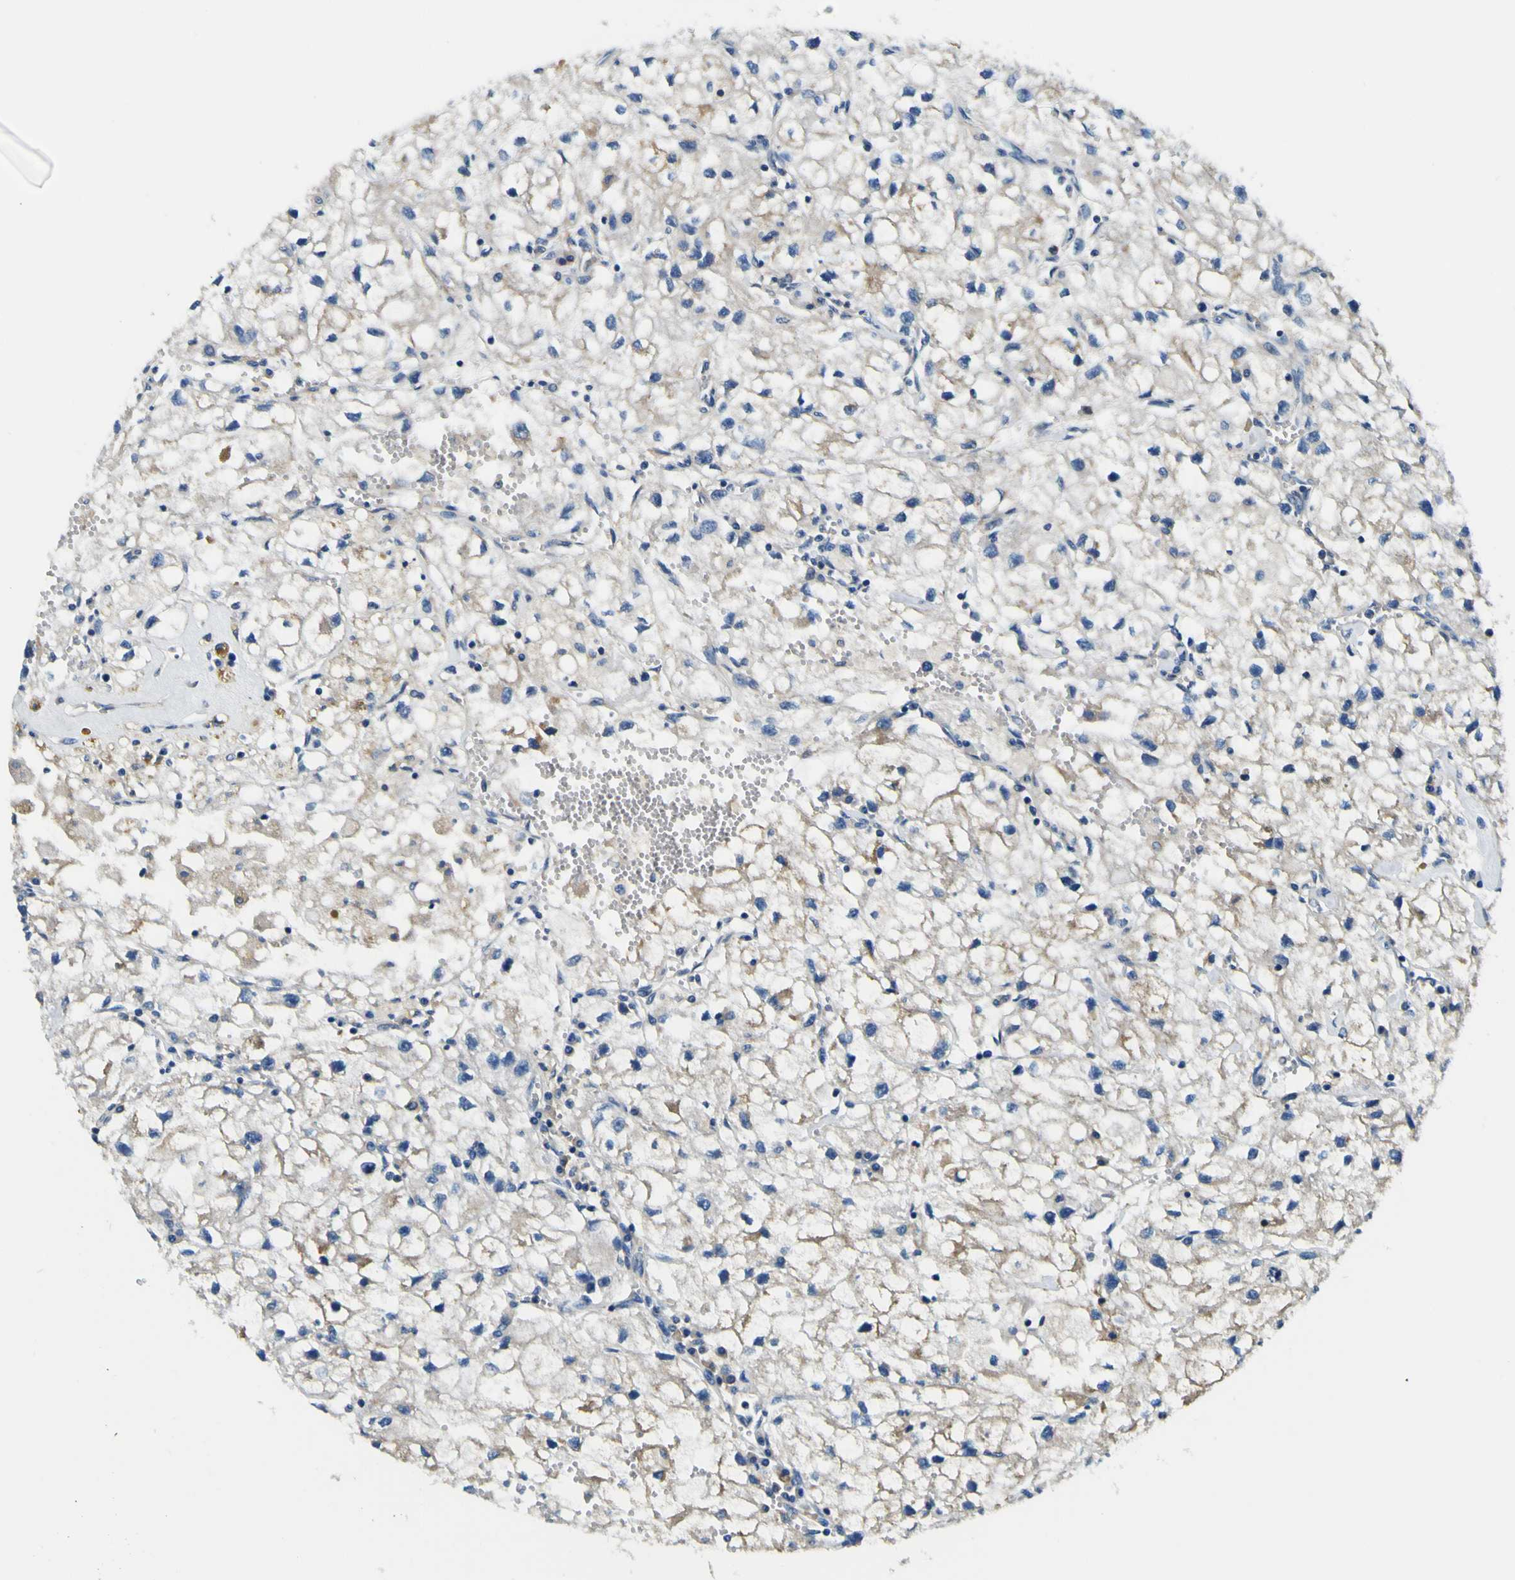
{"staining": {"intensity": "moderate", "quantity": "<25%", "location": "cytoplasmic/membranous"}, "tissue": "renal cancer", "cell_type": "Tumor cells", "image_type": "cancer", "snomed": [{"axis": "morphology", "description": "Adenocarcinoma, NOS"}, {"axis": "topography", "description": "Kidney"}], "caption": "Immunohistochemistry (IHC) histopathology image of neoplastic tissue: renal cancer stained using immunohistochemistry (IHC) demonstrates low levels of moderate protein expression localized specifically in the cytoplasmic/membranous of tumor cells, appearing as a cytoplasmic/membranous brown color.", "gene": "CLSTN1", "patient": {"sex": "female", "age": 70}}